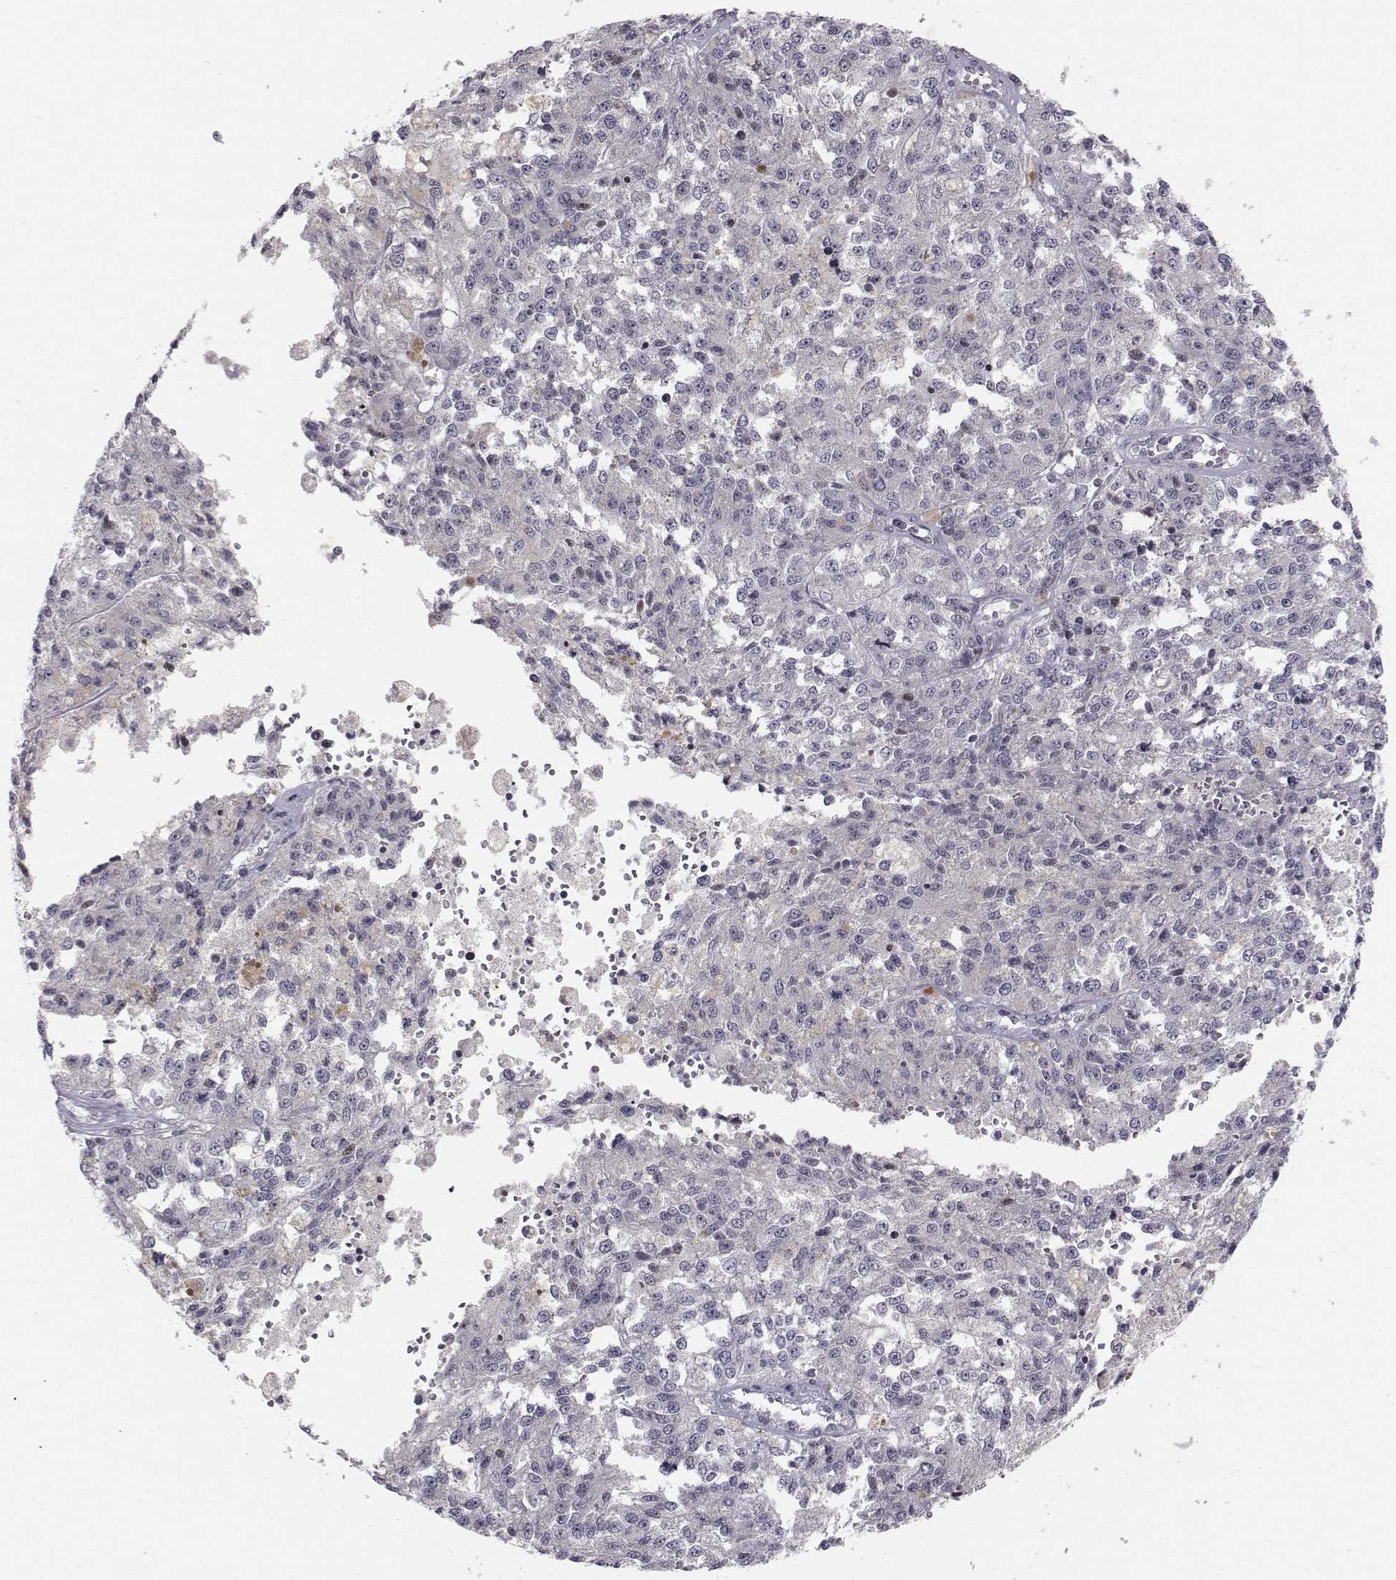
{"staining": {"intensity": "negative", "quantity": "none", "location": "none"}, "tissue": "melanoma", "cell_type": "Tumor cells", "image_type": "cancer", "snomed": [{"axis": "morphology", "description": "Malignant melanoma, Metastatic site"}, {"axis": "topography", "description": "Lymph node"}], "caption": "Protein analysis of melanoma displays no significant expression in tumor cells.", "gene": "PCP4L1", "patient": {"sex": "female", "age": 64}}